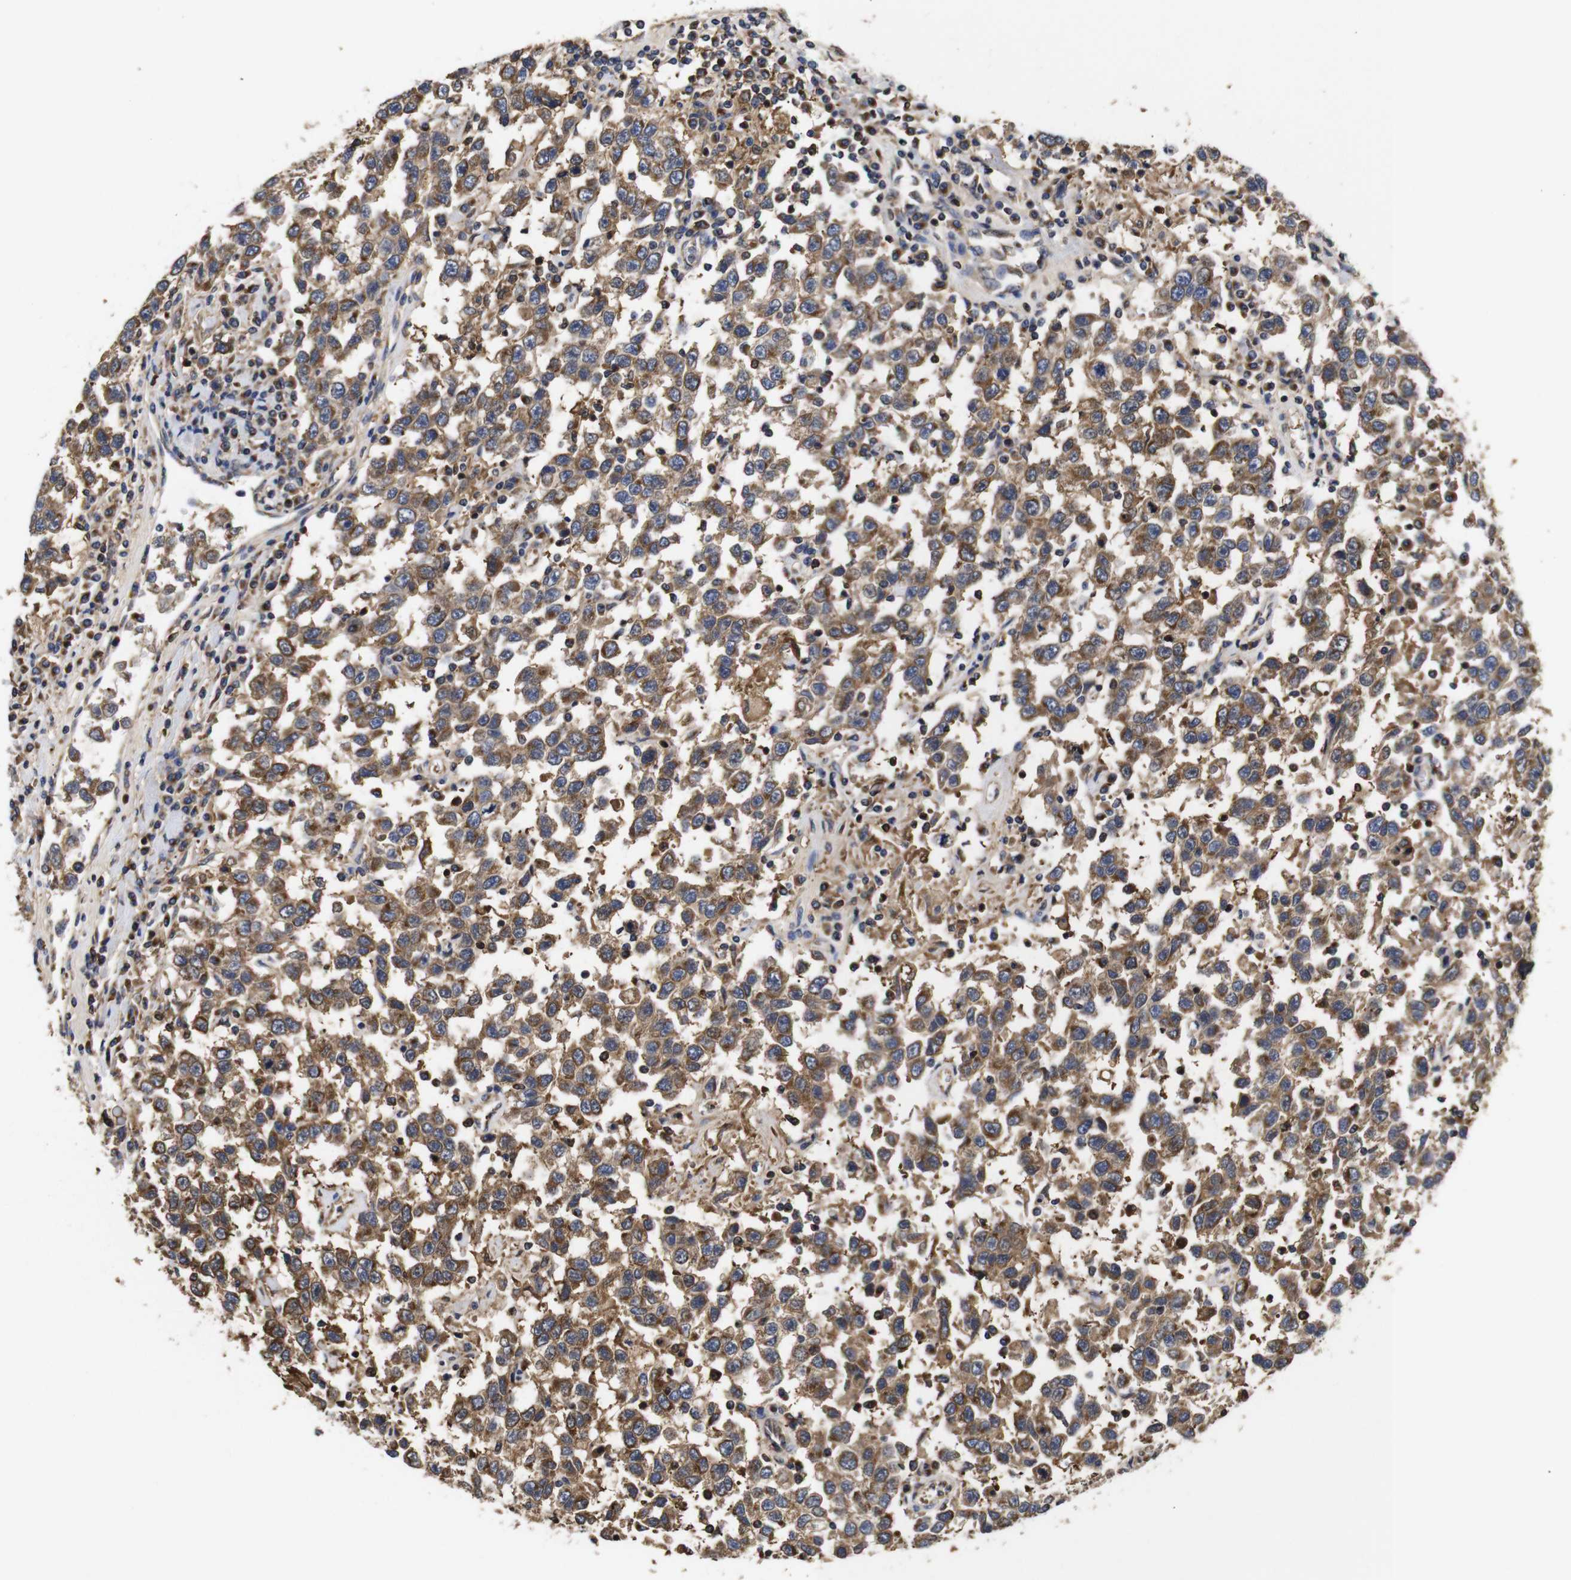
{"staining": {"intensity": "strong", "quantity": ">75%", "location": "cytoplasmic/membranous"}, "tissue": "testis cancer", "cell_type": "Tumor cells", "image_type": "cancer", "snomed": [{"axis": "morphology", "description": "Seminoma, NOS"}, {"axis": "topography", "description": "Testis"}], "caption": "Approximately >75% of tumor cells in testis cancer reveal strong cytoplasmic/membranous protein expression as visualized by brown immunohistochemical staining.", "gene": "LRRCC1", "patient": {"sex": "male", "age": 41}}